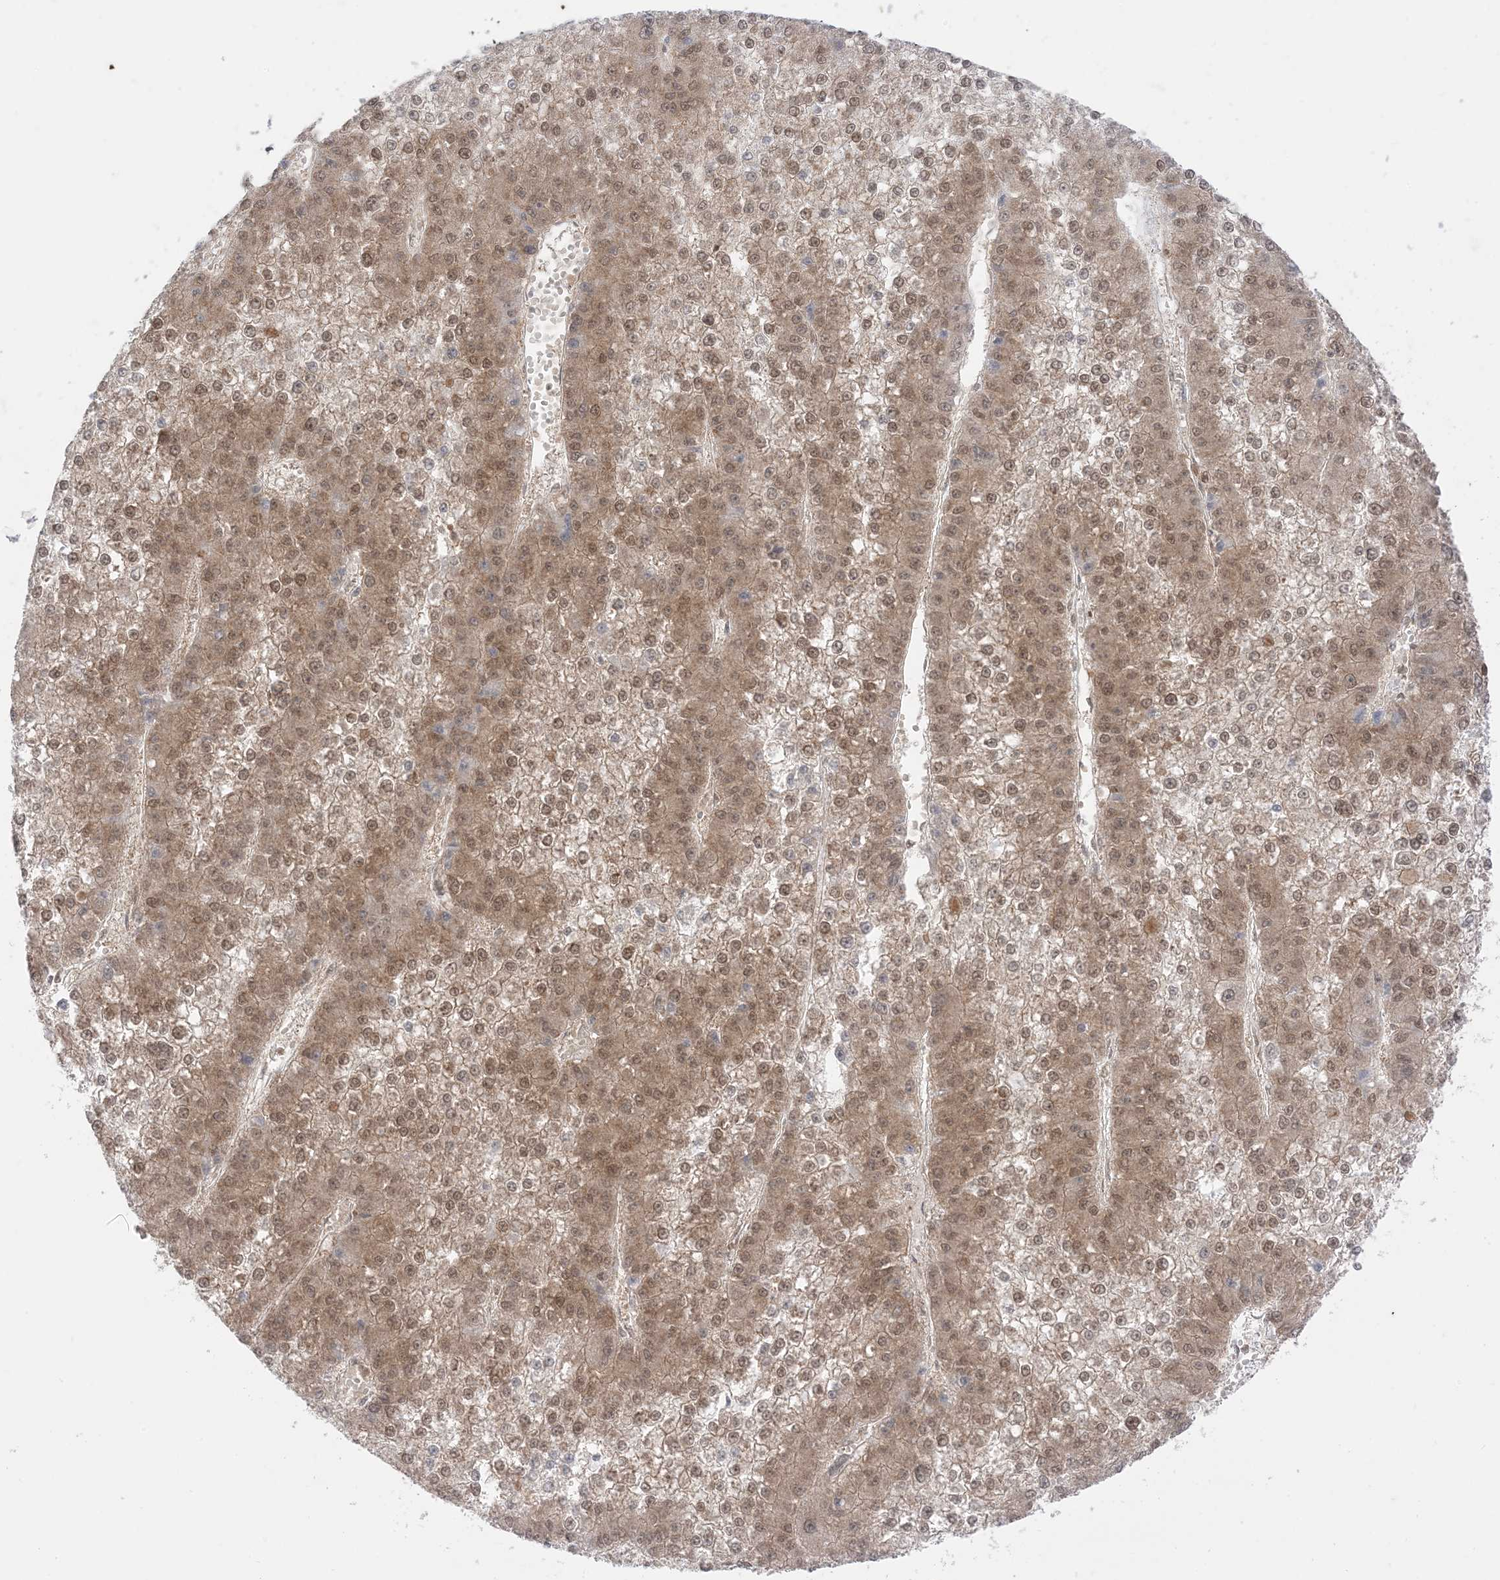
{"staining": {"intensity": "weak", "quantity": ">75%", "location": "cytoplasmic/membranous,nuclear"}, "tissue": "liver cancer", "cell_type": "Tumor cells", "image_type": "cancer", "snomed": [{"axis": "morphology", "description": "Carcinoma, Hepatocellular, NOS"}, {"axis": "topography", "description": "Liver"}], "caption": "There is low levels of weak cytoplasmic/membranous and nuclear expression in tumor cells of hepatocellular carcinoma (liver), as demonstrated by immunohistochemical staining (brown color).", "gene": "PTPA", "patient": {"sex": "female", "age": 73}}